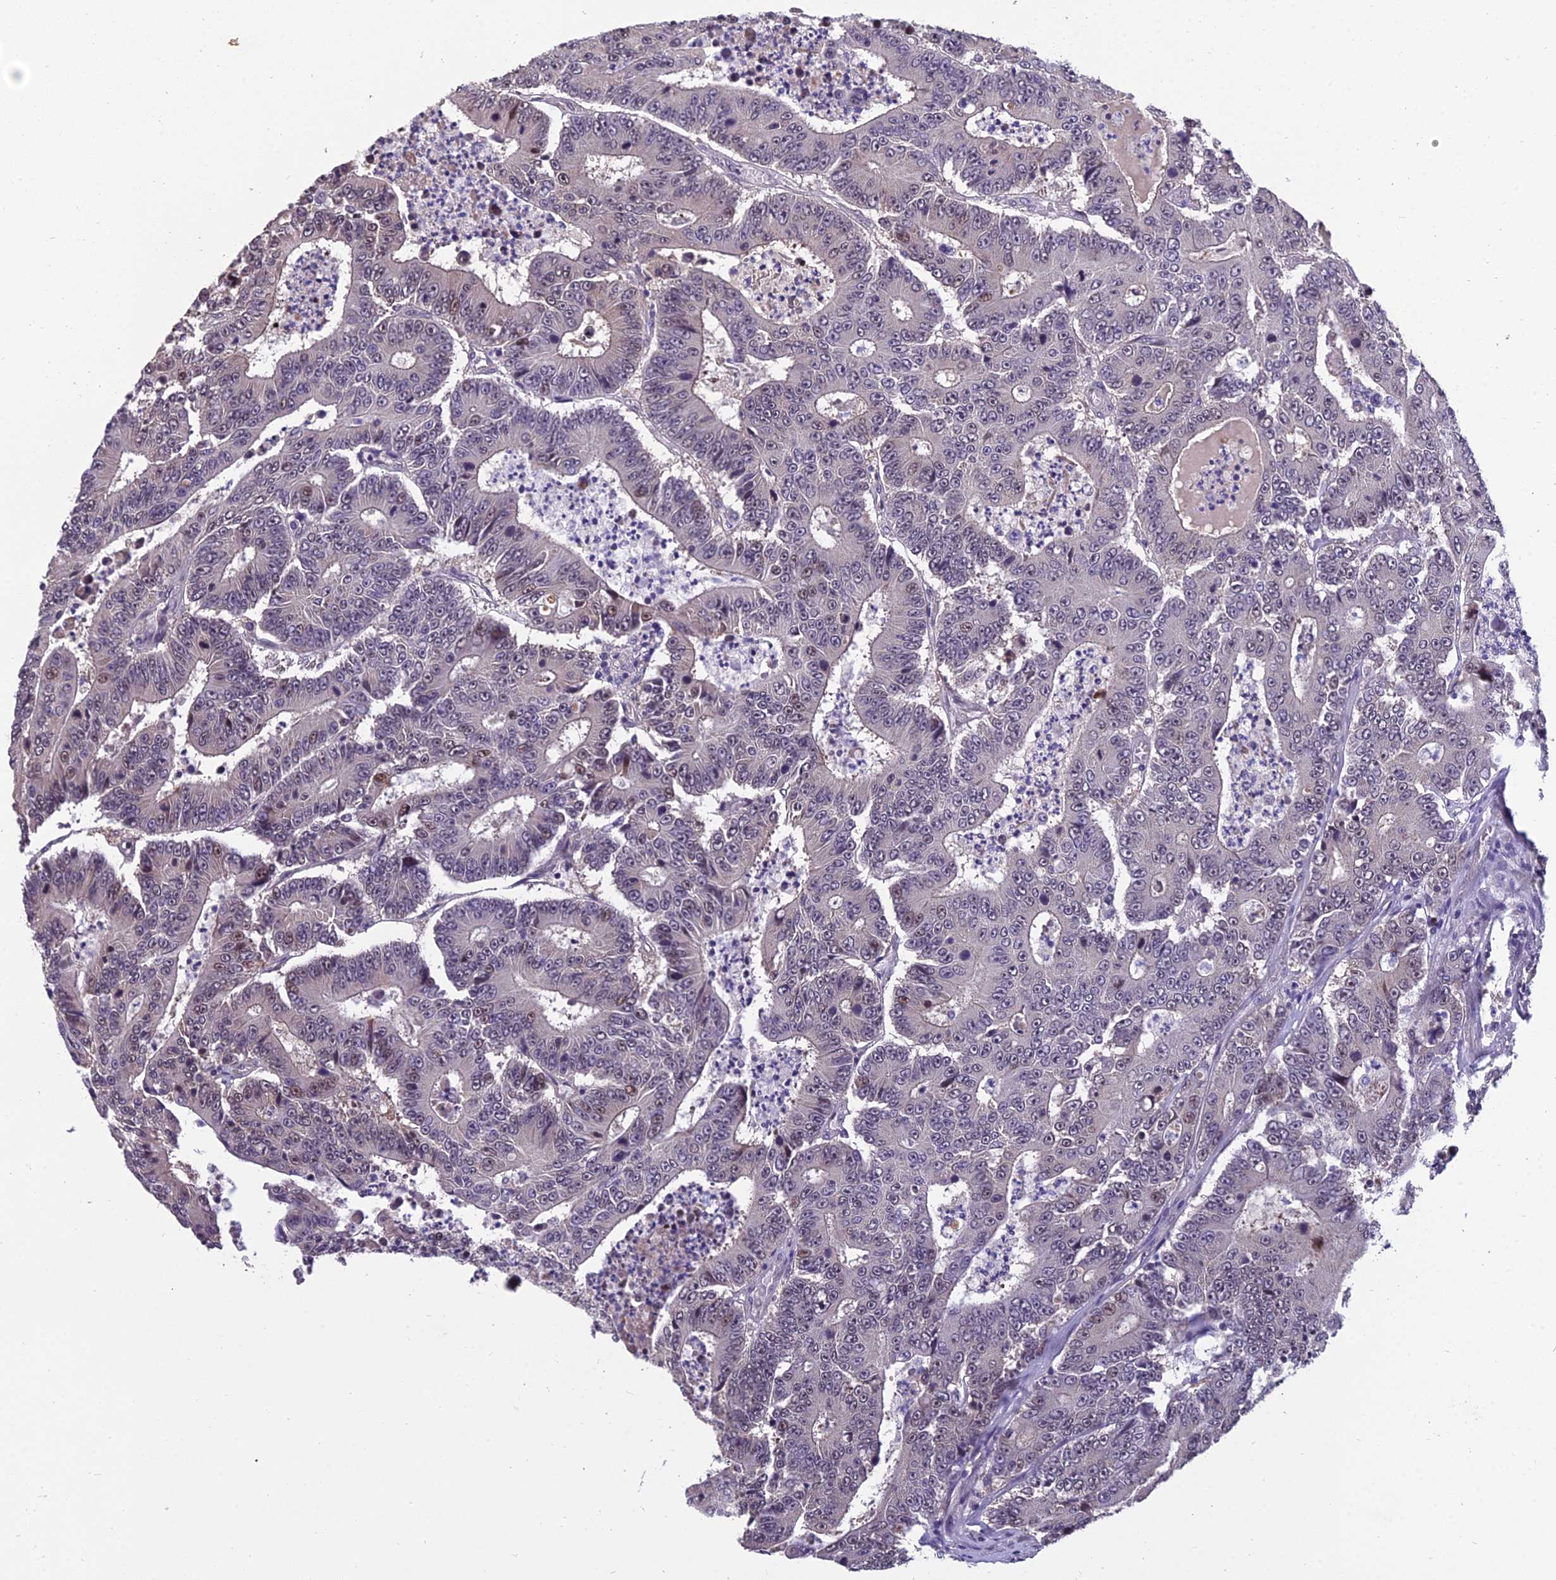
{"staining": {"intensity": "weak", "quantity": "<25%", "location": "nuclear"}, "tissue": "colorectal cancer", "cell_type": "Tumor cells", "image_type": "cancer", "snomed": [{"axis": "morphology", "description": "Adenocarcinoma, NOS"}, {"axis": "topography", "description": "Colon"}], "caption": "Tumor cells show no significant expression in colorectal adenocarcinoma.", "gene": "GRWD1", "patient": {"sex": "male", "age": 83}}